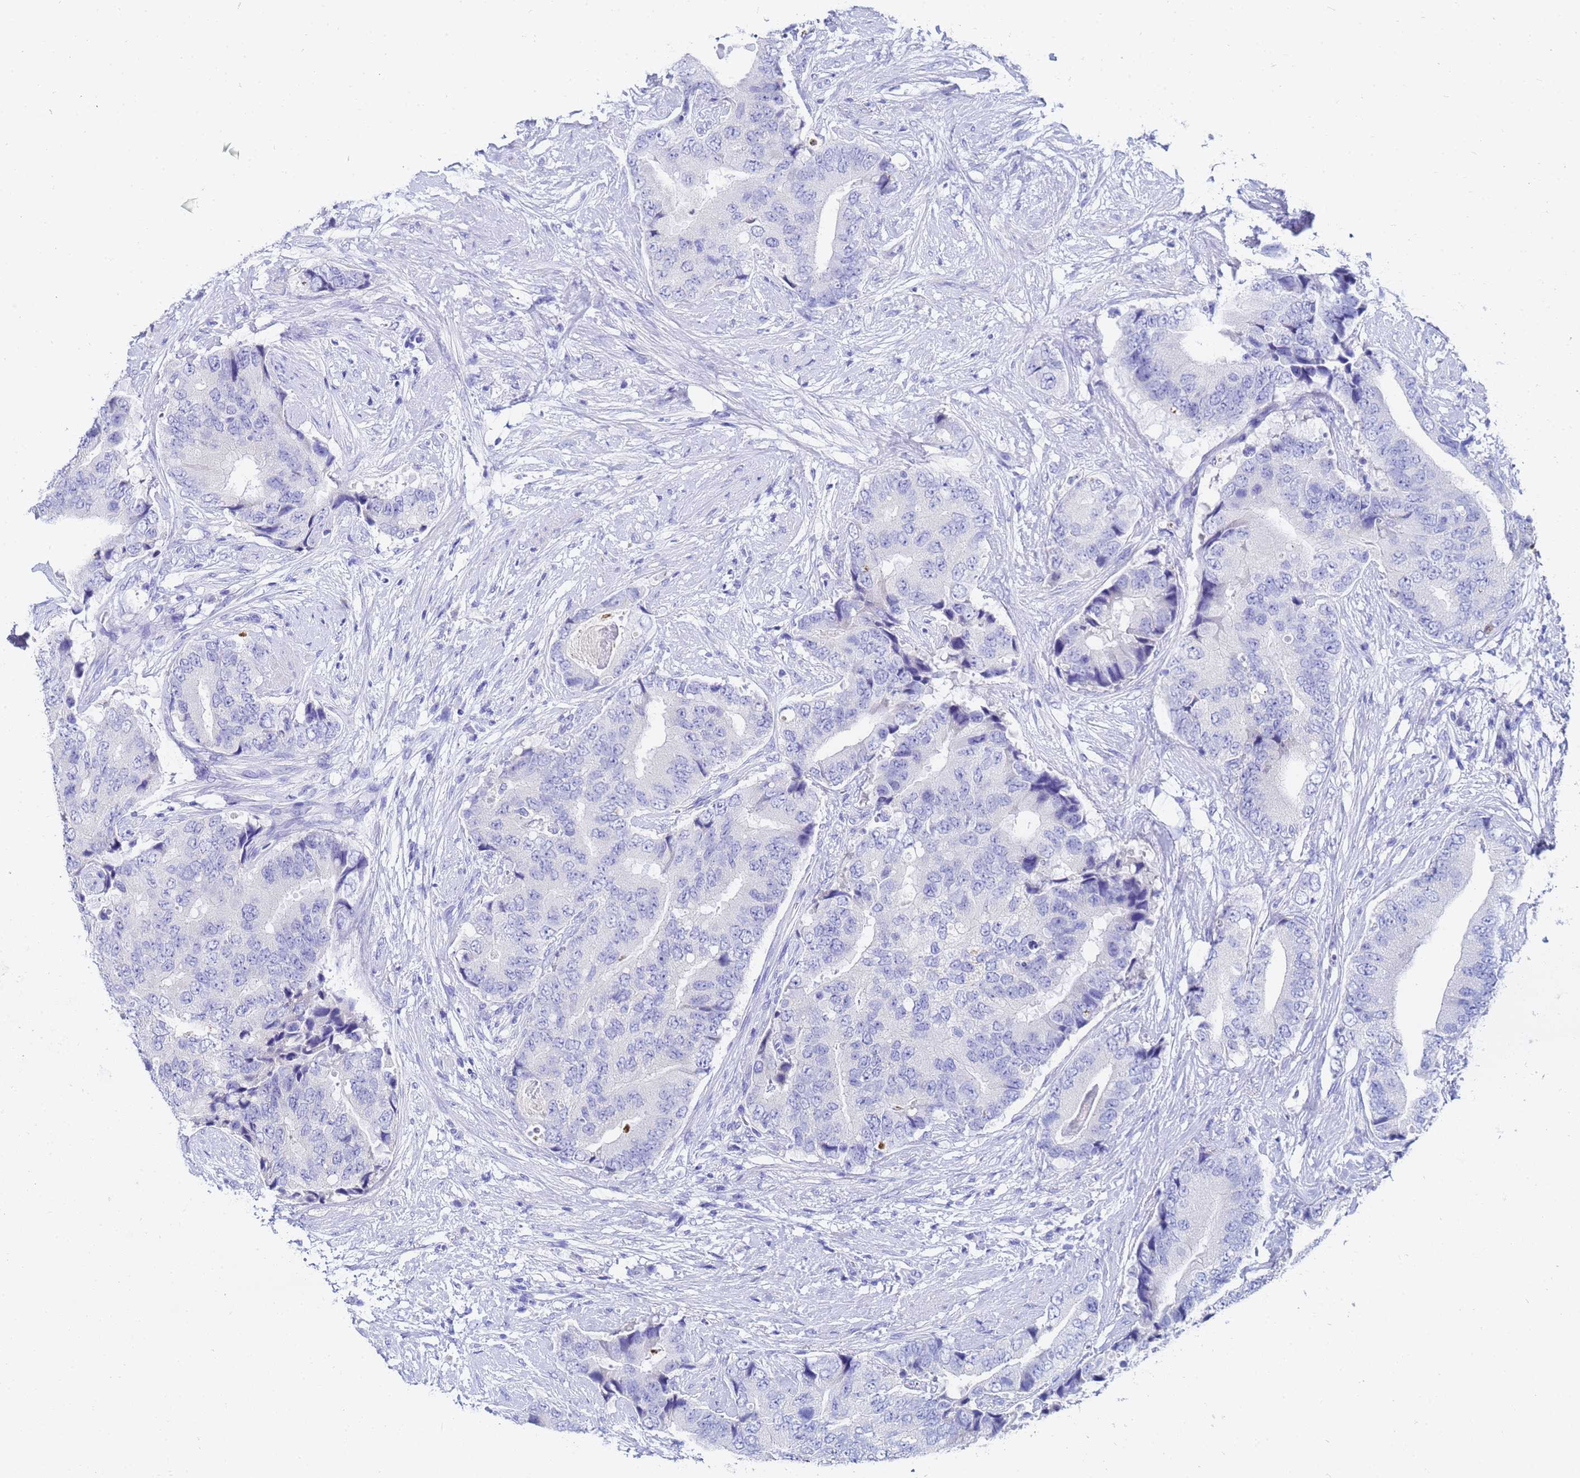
{"staining": {"intensity": "negative", "quantity": "none", "location": "none"}, "tissue": "prostate cancer", "cell_type": "Tumor cells", "image_type": "cancer", "snomed": [{"axis": "morphology", "description": "Adenocarcinoma, High grade"}, {"axis": "topography", "description": "Prostate"}], "caption": "Prostate adenocarcinoma (high-grade) was stained to show a protein in brown. There is no significant staining in tumor cells. (Stains: DAB (3,3'-diaminobenzidine) IHC with hematoxylin counter stain, Microscopy: brightfield microscopy at high magnification).", "gene": "C2orf72", "patient": {"sex": "male", "age": 70}}